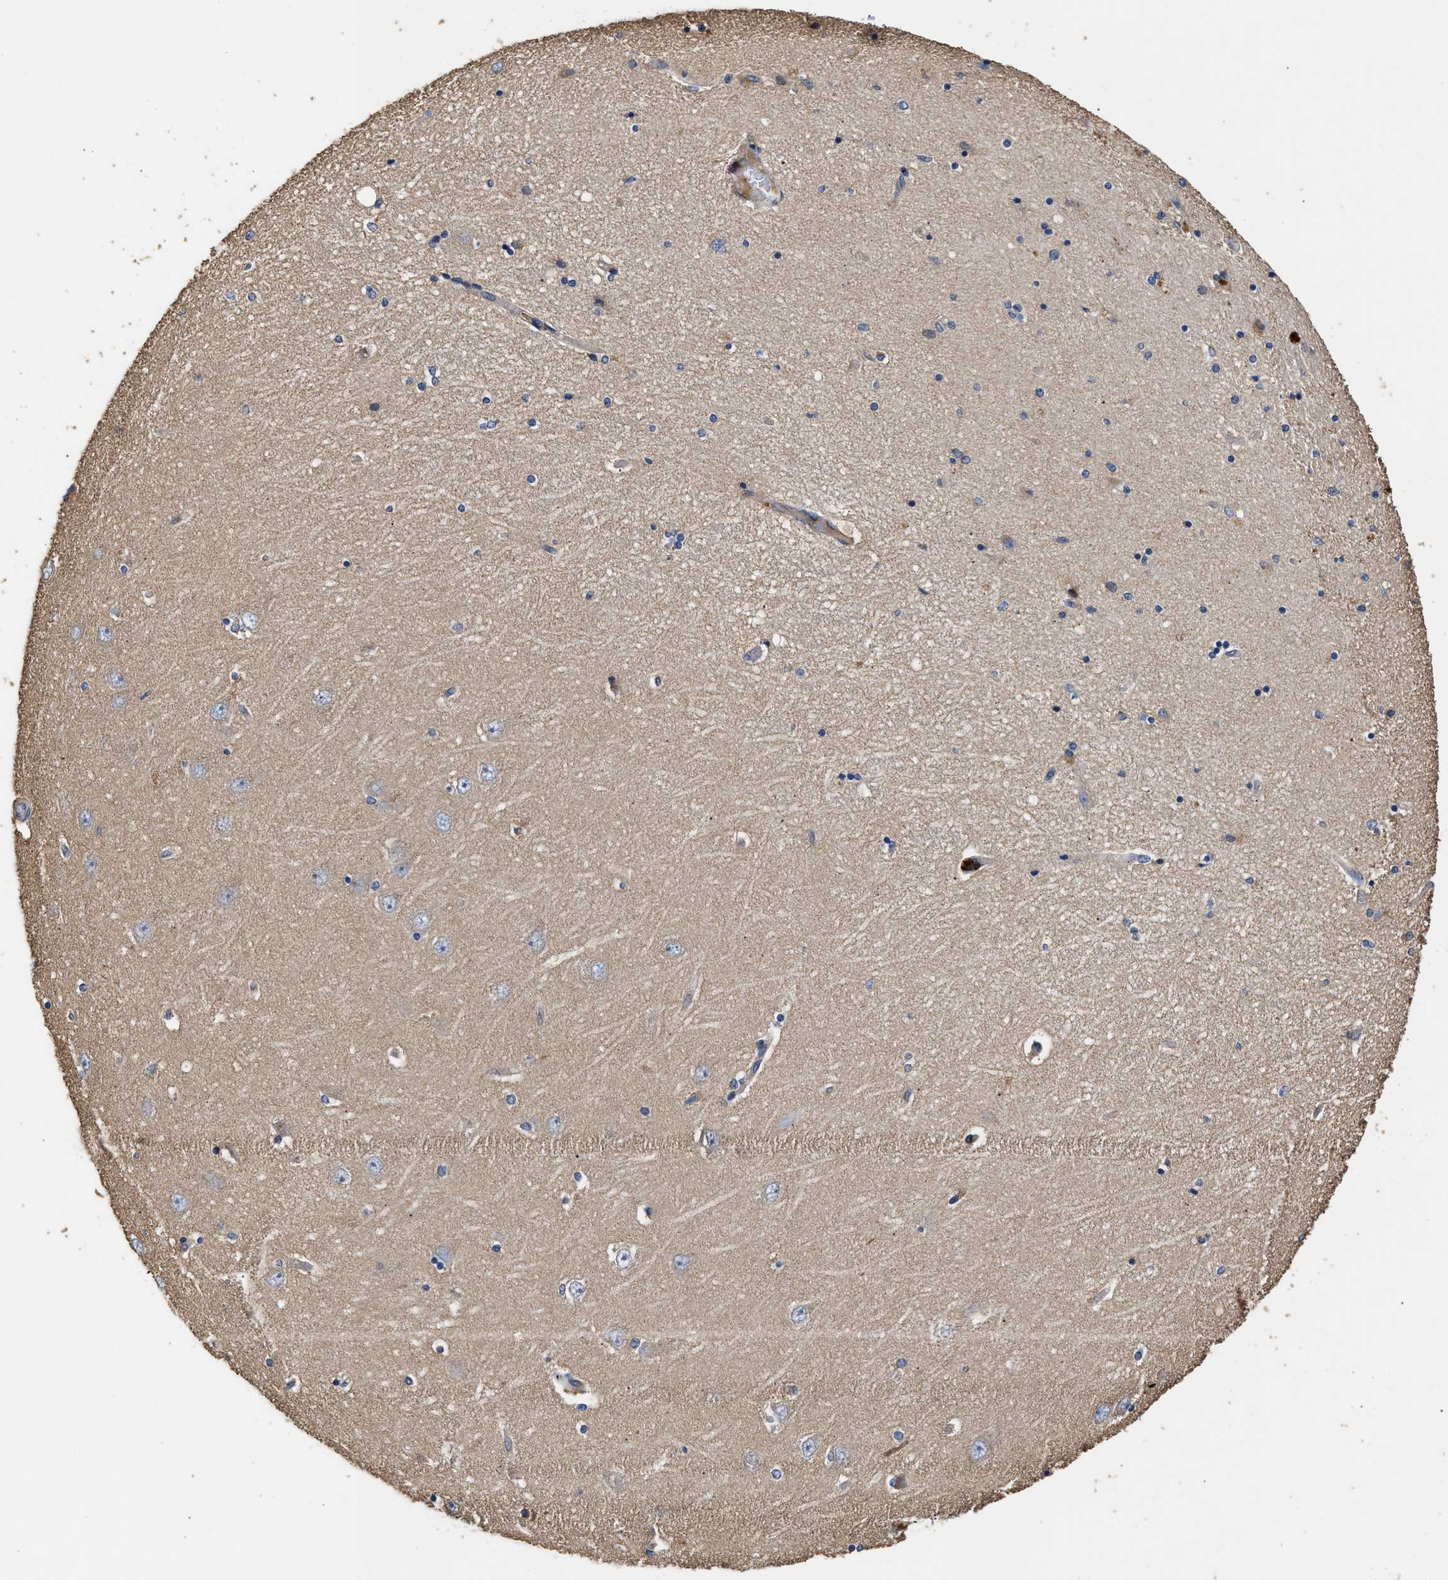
{"staining": {"intensity": "weak", "quantity": ">75%", "location": "cytoplasmic/membranous"}, "tissue": "hippocampus", "cell_type": "Glial cells", "image_type": "normal", "snomed": [{"axis": "morphology", "description": "Normal tissue, NOS"}, {"axis": "topography", "description": "Hippocampus"}], "caption": "A low amount of weak cytoplasmic/membranous expression is present in about >75% of glial cells in normal hippocampus.", "gene": "KLB", "patient": {"sex": "female", "age": 54}}